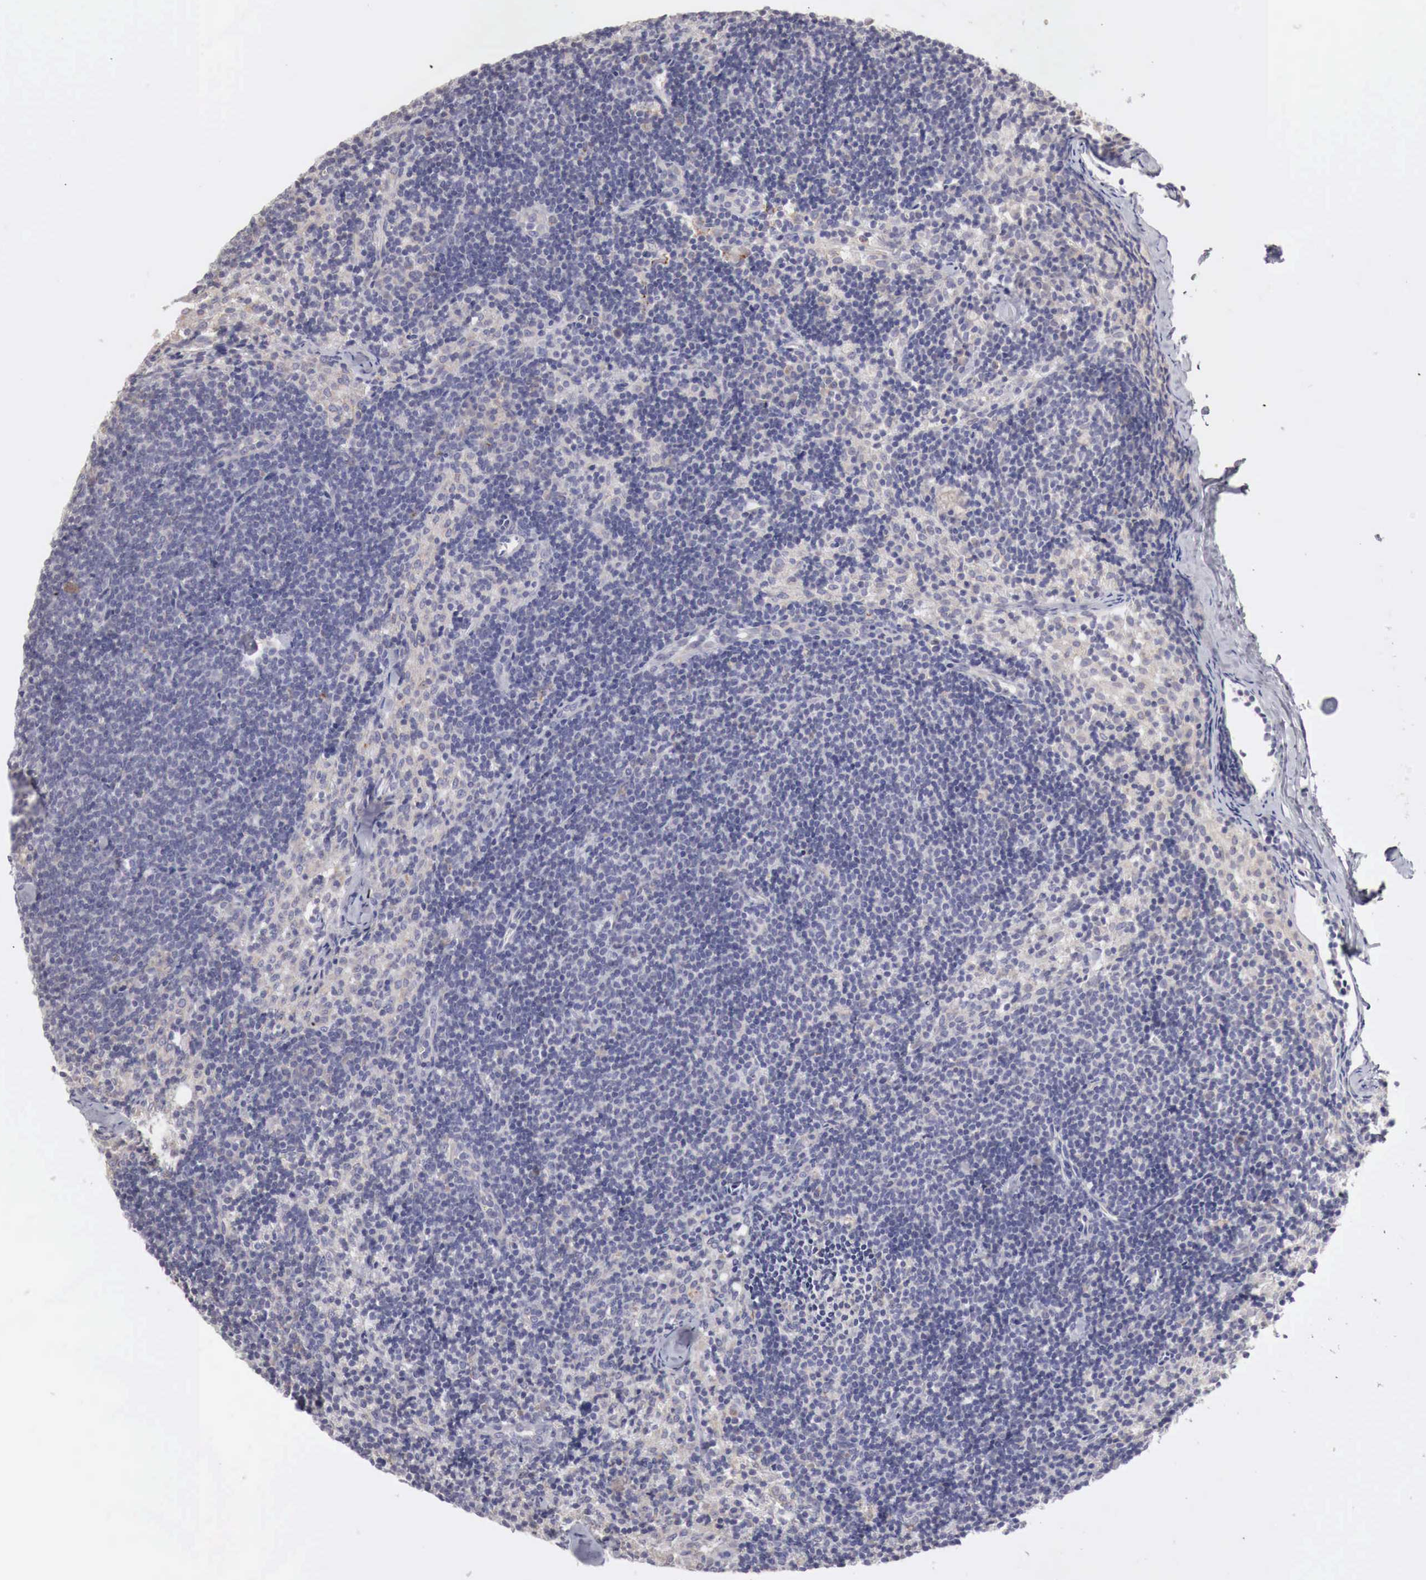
{"staining": {"intensity": "negative", "quantity": "none", "location": "none"}, "tissue": "lymph node", "cell_type": "Germinal center cells", "image_type": "normal", "snomed": [{"axis": "morphology", "description": "Normal tissue, NOS"}, {"axis": "topography", "description": "Lymph node"}], "caption": "The micrograph shows no staining of germinal center cells in benign lymph node.", "gene": "NSDHL", "patient": {"sex": "female", "age": 35}}